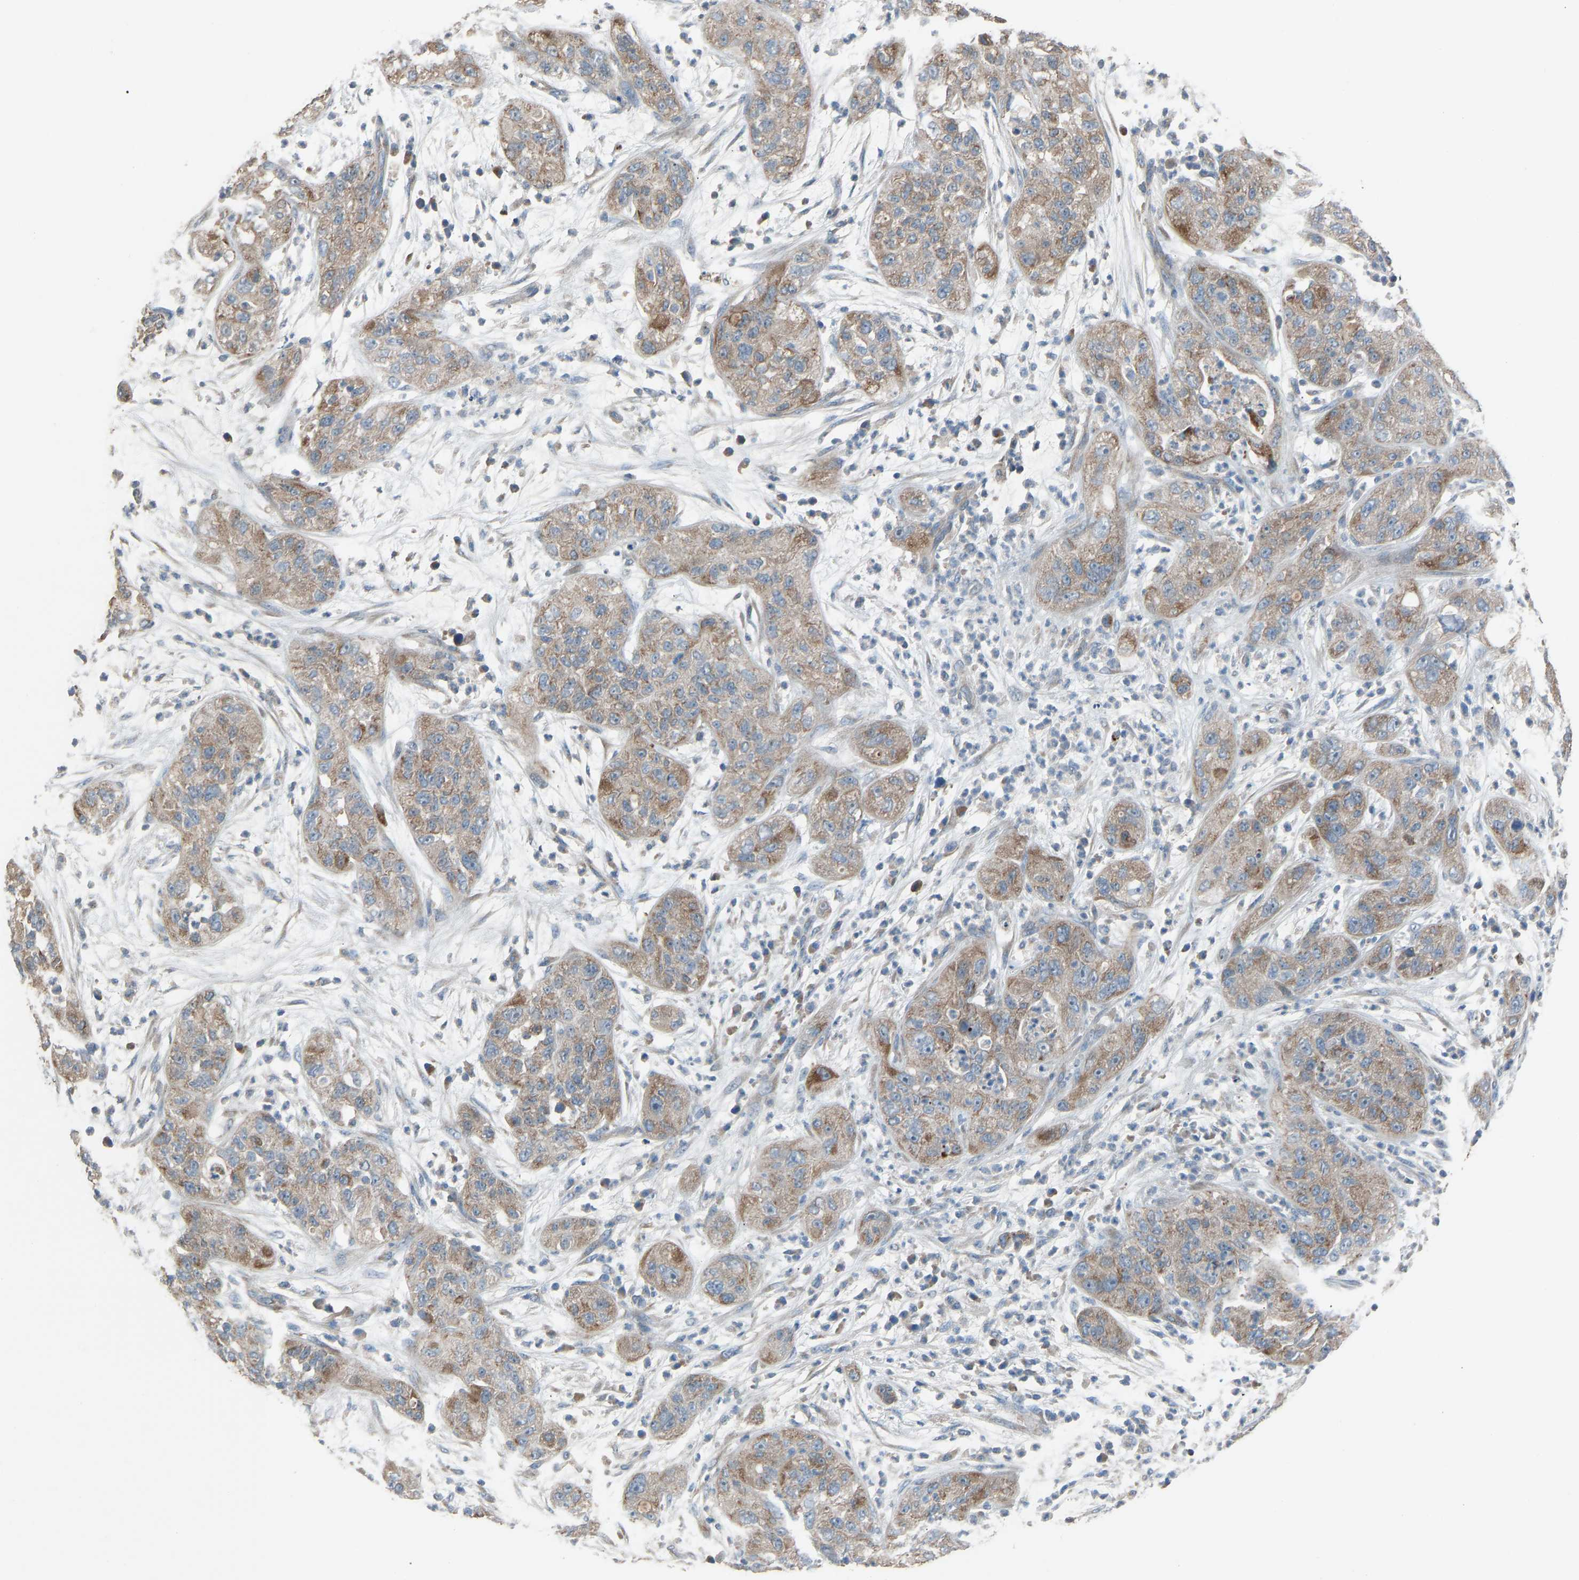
{"staining": {"intensity": "moderate", "quantity": "25%-75%", "location": "cytoplasmic/membranous"}, "tissue": "pancreatic cancer", "cell_type": "Tumor cells", "image_type": "cancer", "snomed": [{"axis": "morphology", "description": "Adenocarcinoma, NOS"}, {"axis": "topography", "description": "Pancreas"}], "caption": "Protein analysis of pancreatic cancer tissue shows moderate cytoplasmic/membranous expression in approximately 25%-75% of tumor cells.", "gene": "TGFBR3", "patient": {"sex": "female", "age": 78}}